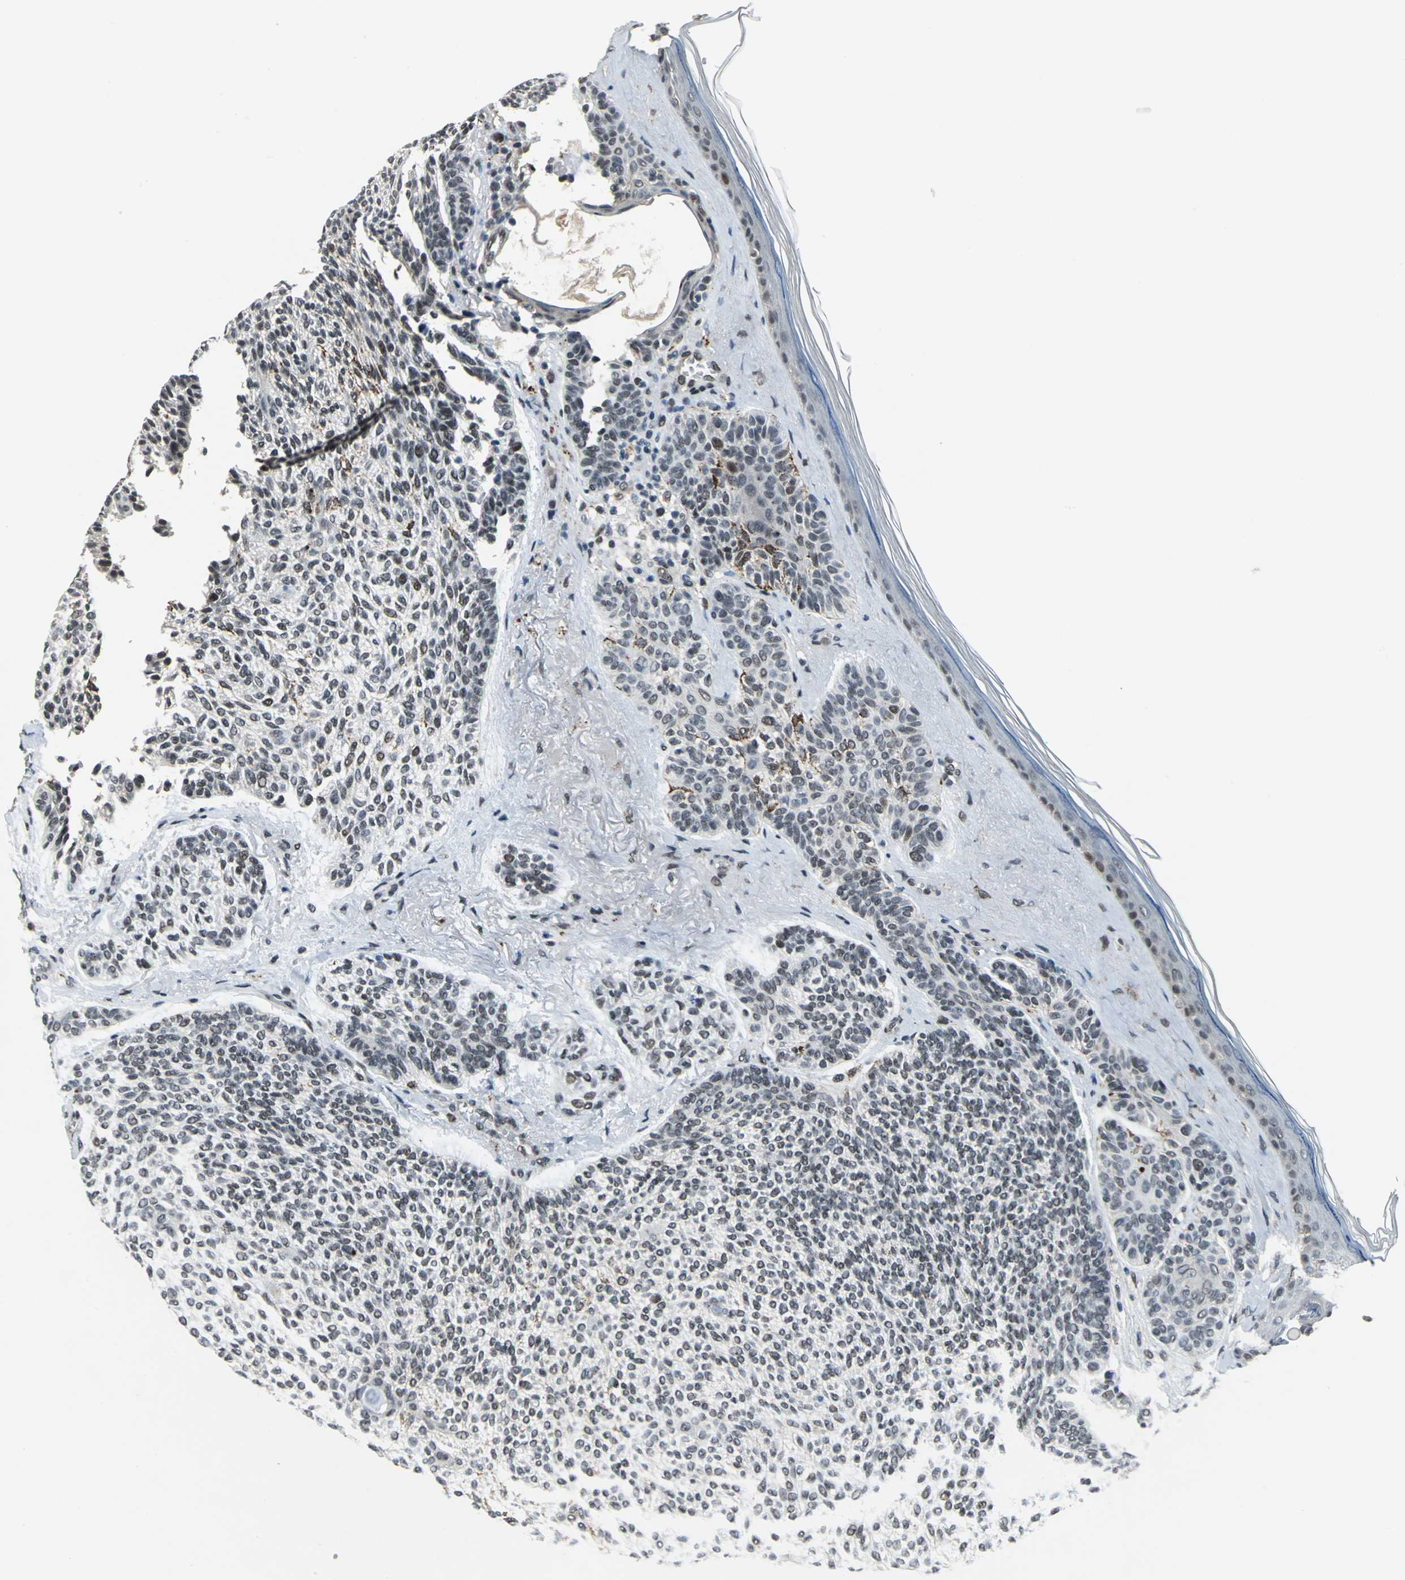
{"staining": {"intensity": "weak", "quantity": "<25%", "location": "nuclear"}, "tissue": "skin cancer", "cell_type": "Tumor cells", "image_type": "cancer", "snomed": [{"axis": "morphology", "description": "Normal tissue, NOS"}, {"axis": "morphology", "description": "Basal cell carcinoma"}, {"axis": "topography", "description": "Skin"}], "caption": "Tumor cells are negative for protein expression in human skin cancer.", "gene": "ELF2", "patient": {"sex": "female", "age": 70}}